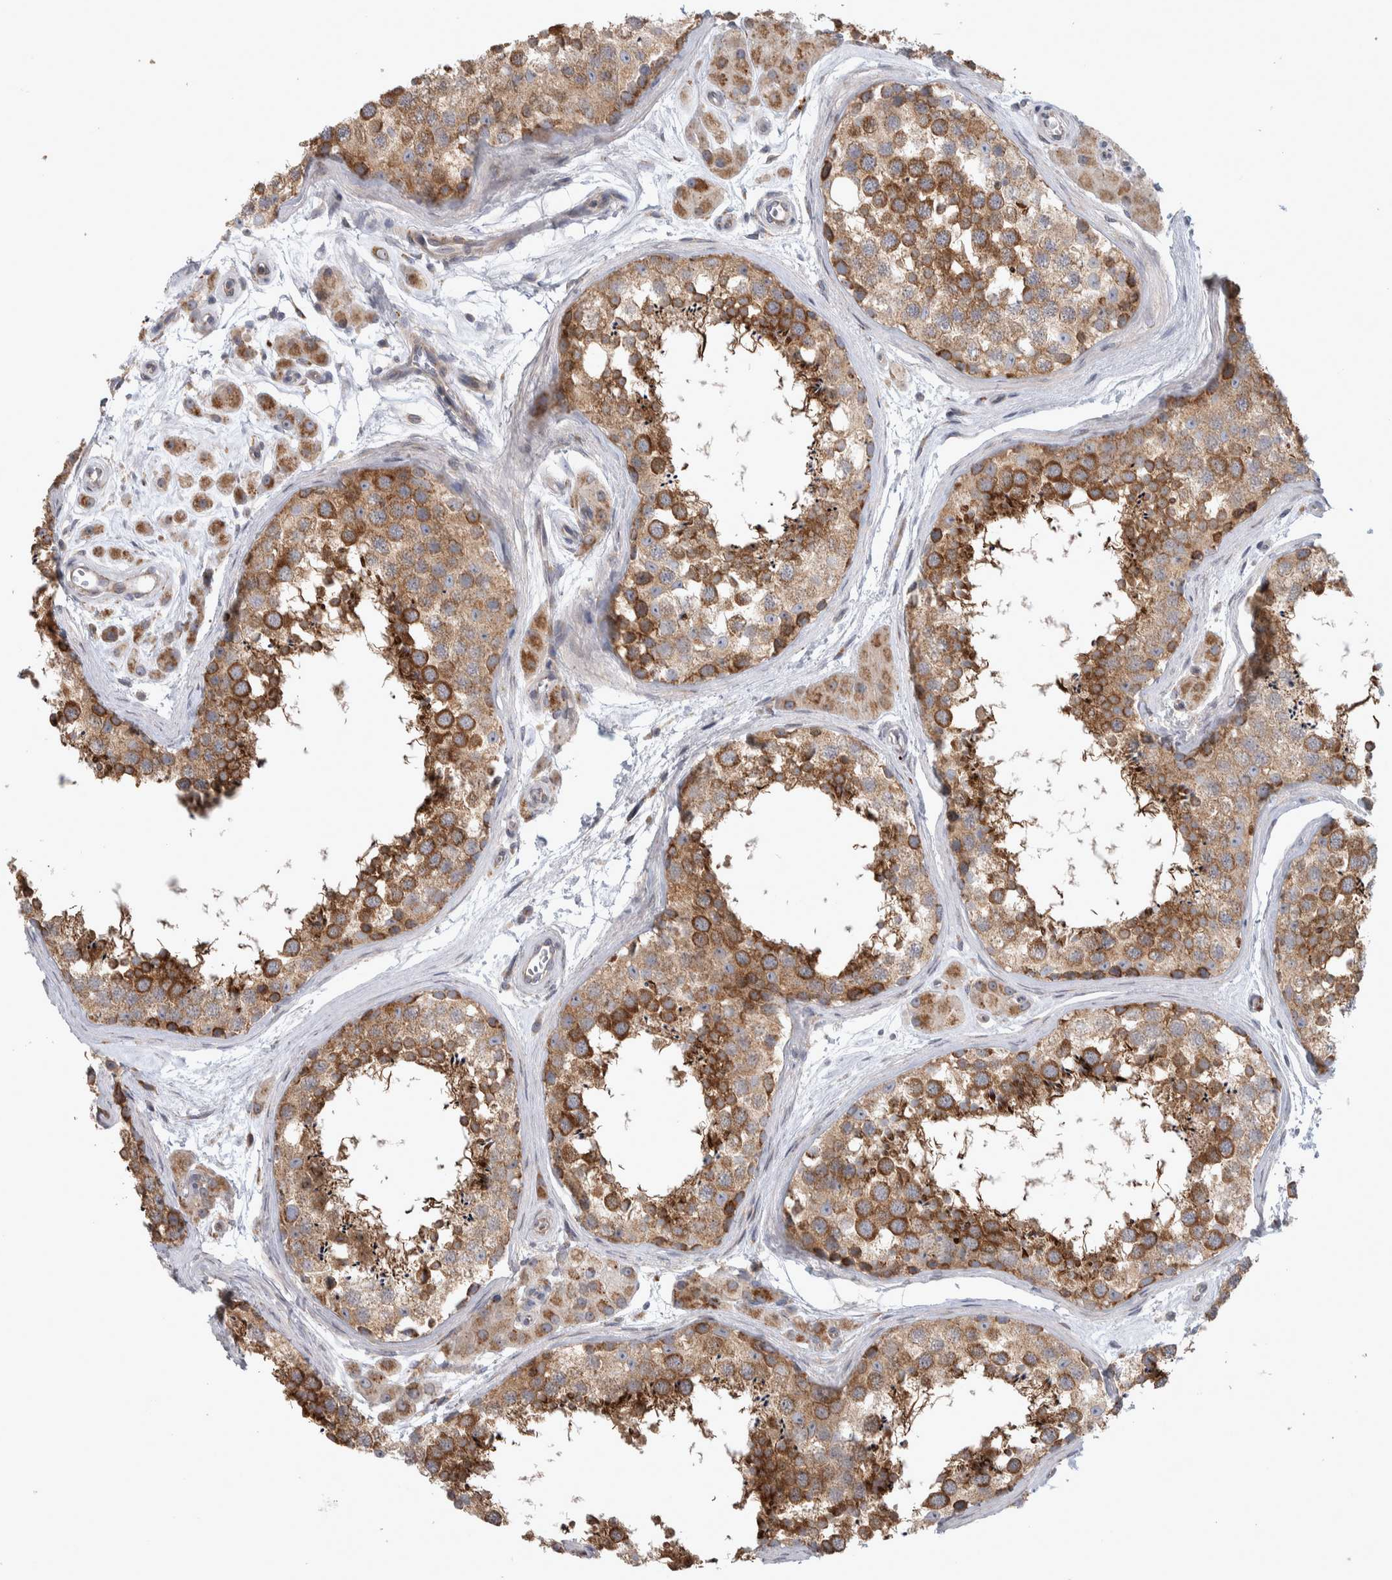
{"staining": {"intensity": "moderate", "quantity": ">75%", "location": "cytoplasmic/membranous"}, "tissue": "testis", "cell_type": "Cells in seminiferous ducts", "image_type": "normal", "snomed": [{"axis": "morphology", "description": "Normal tissue, NOS"}, {"axis": "topography", "description": "Testis"}], "caption": "Immunohistochemical staining of unremarkable testis exhibits >75% levels of moderate cytoplasmic/membranous protein staining in approximately >75% of cells in seminiferous ducts.", "gene": "SCO1", "patient": {"sex": "male", "age": 56}}